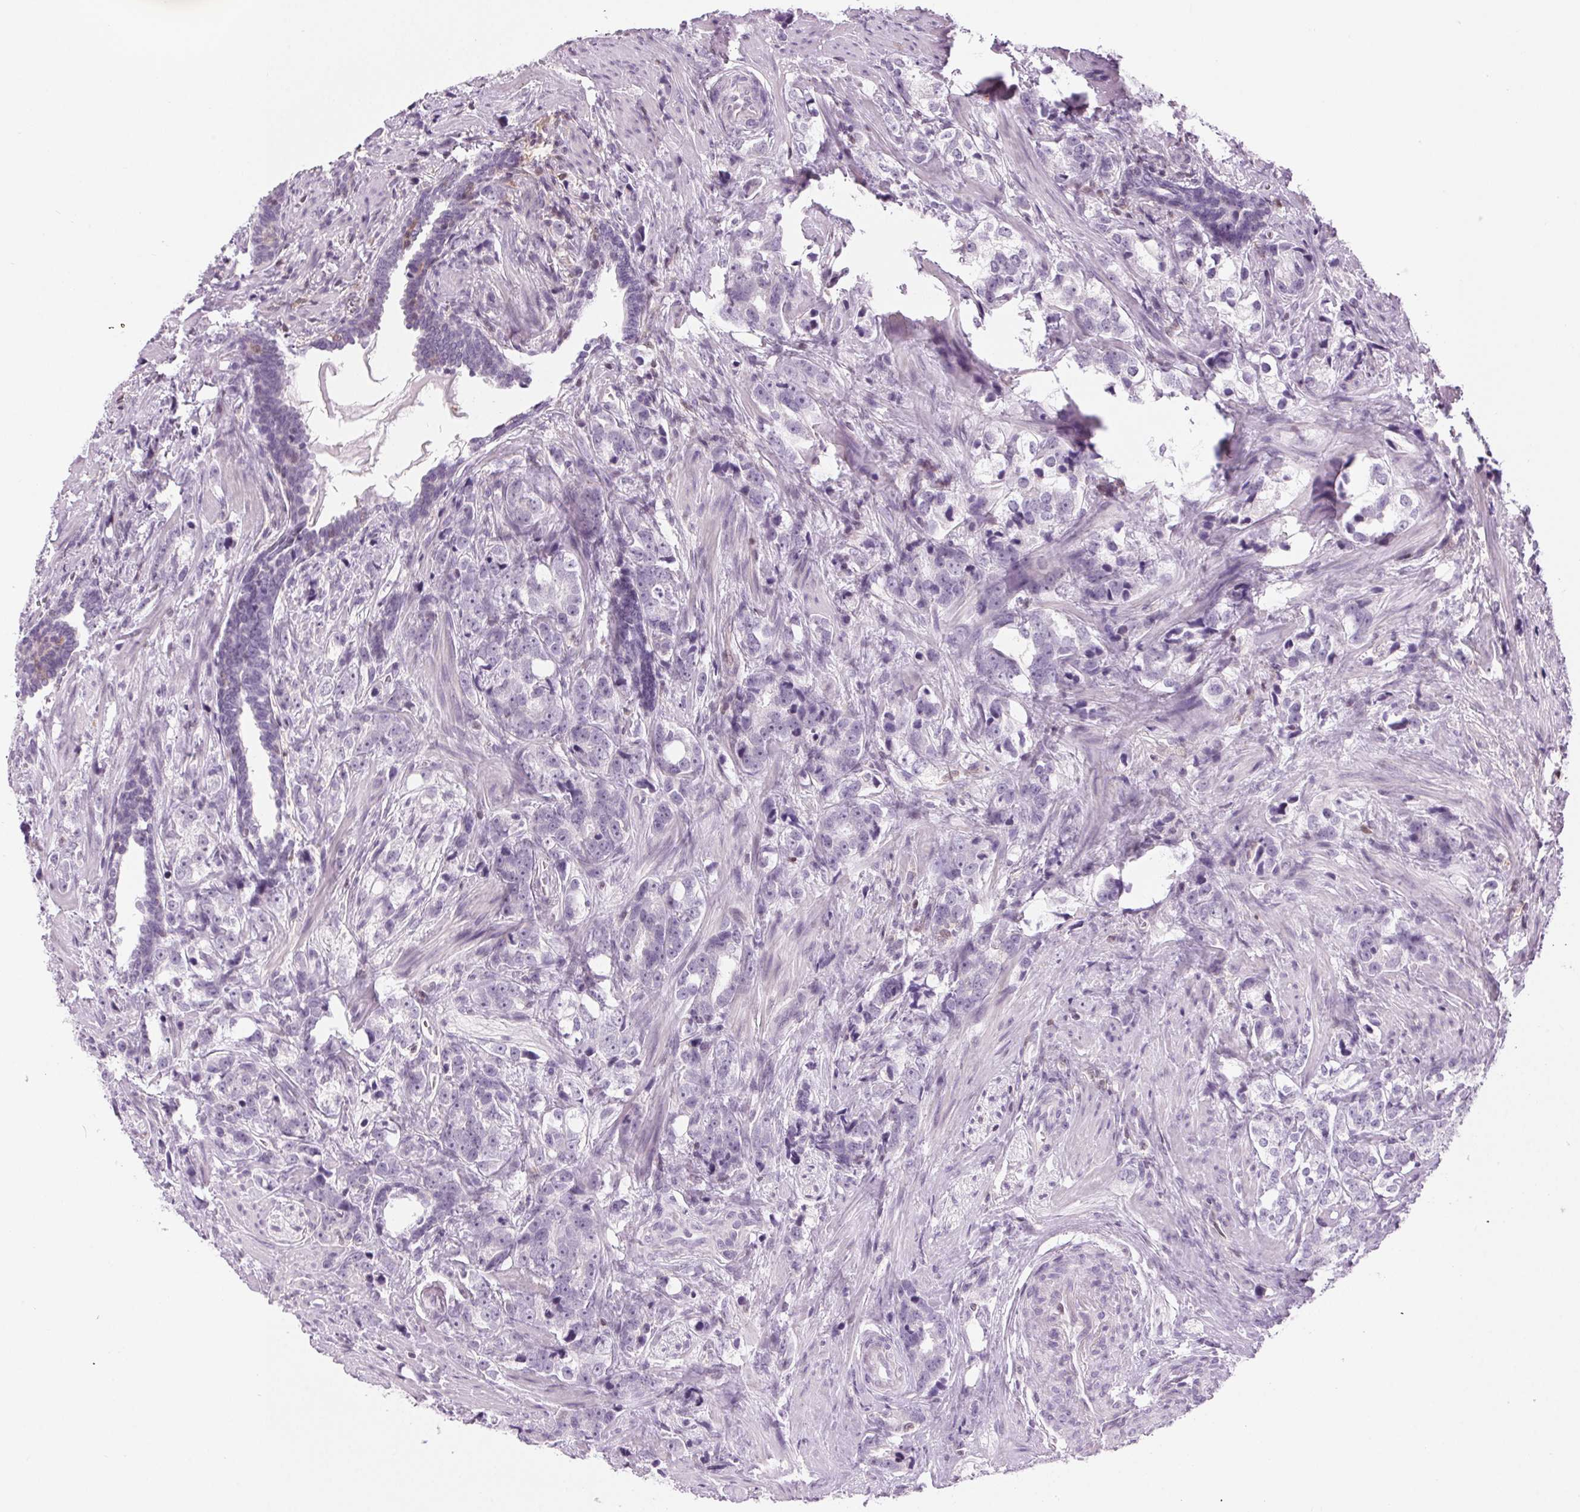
{"staining": {"intensity": "negative", "quantity": "none", "location": "none"}, "tissue": "prostate cancer", "cell_type": "Tumor cells", "image_type": "cancer", "snomed": [{"axis": "morphology", "description": "Adenocarcinoma, NOS"}, {"axis": "topography", "description": "Prostate and seminal vesicle, NOS"}], "caption": "An IHC micrograph of prostate cancer (adenocarcinoma) is shown. There is no staining in tumor cells of prostate cancer (adenocarcinoma).", "gene": "SLC6A19", "patient": {"sex": "male", "age": 63}}